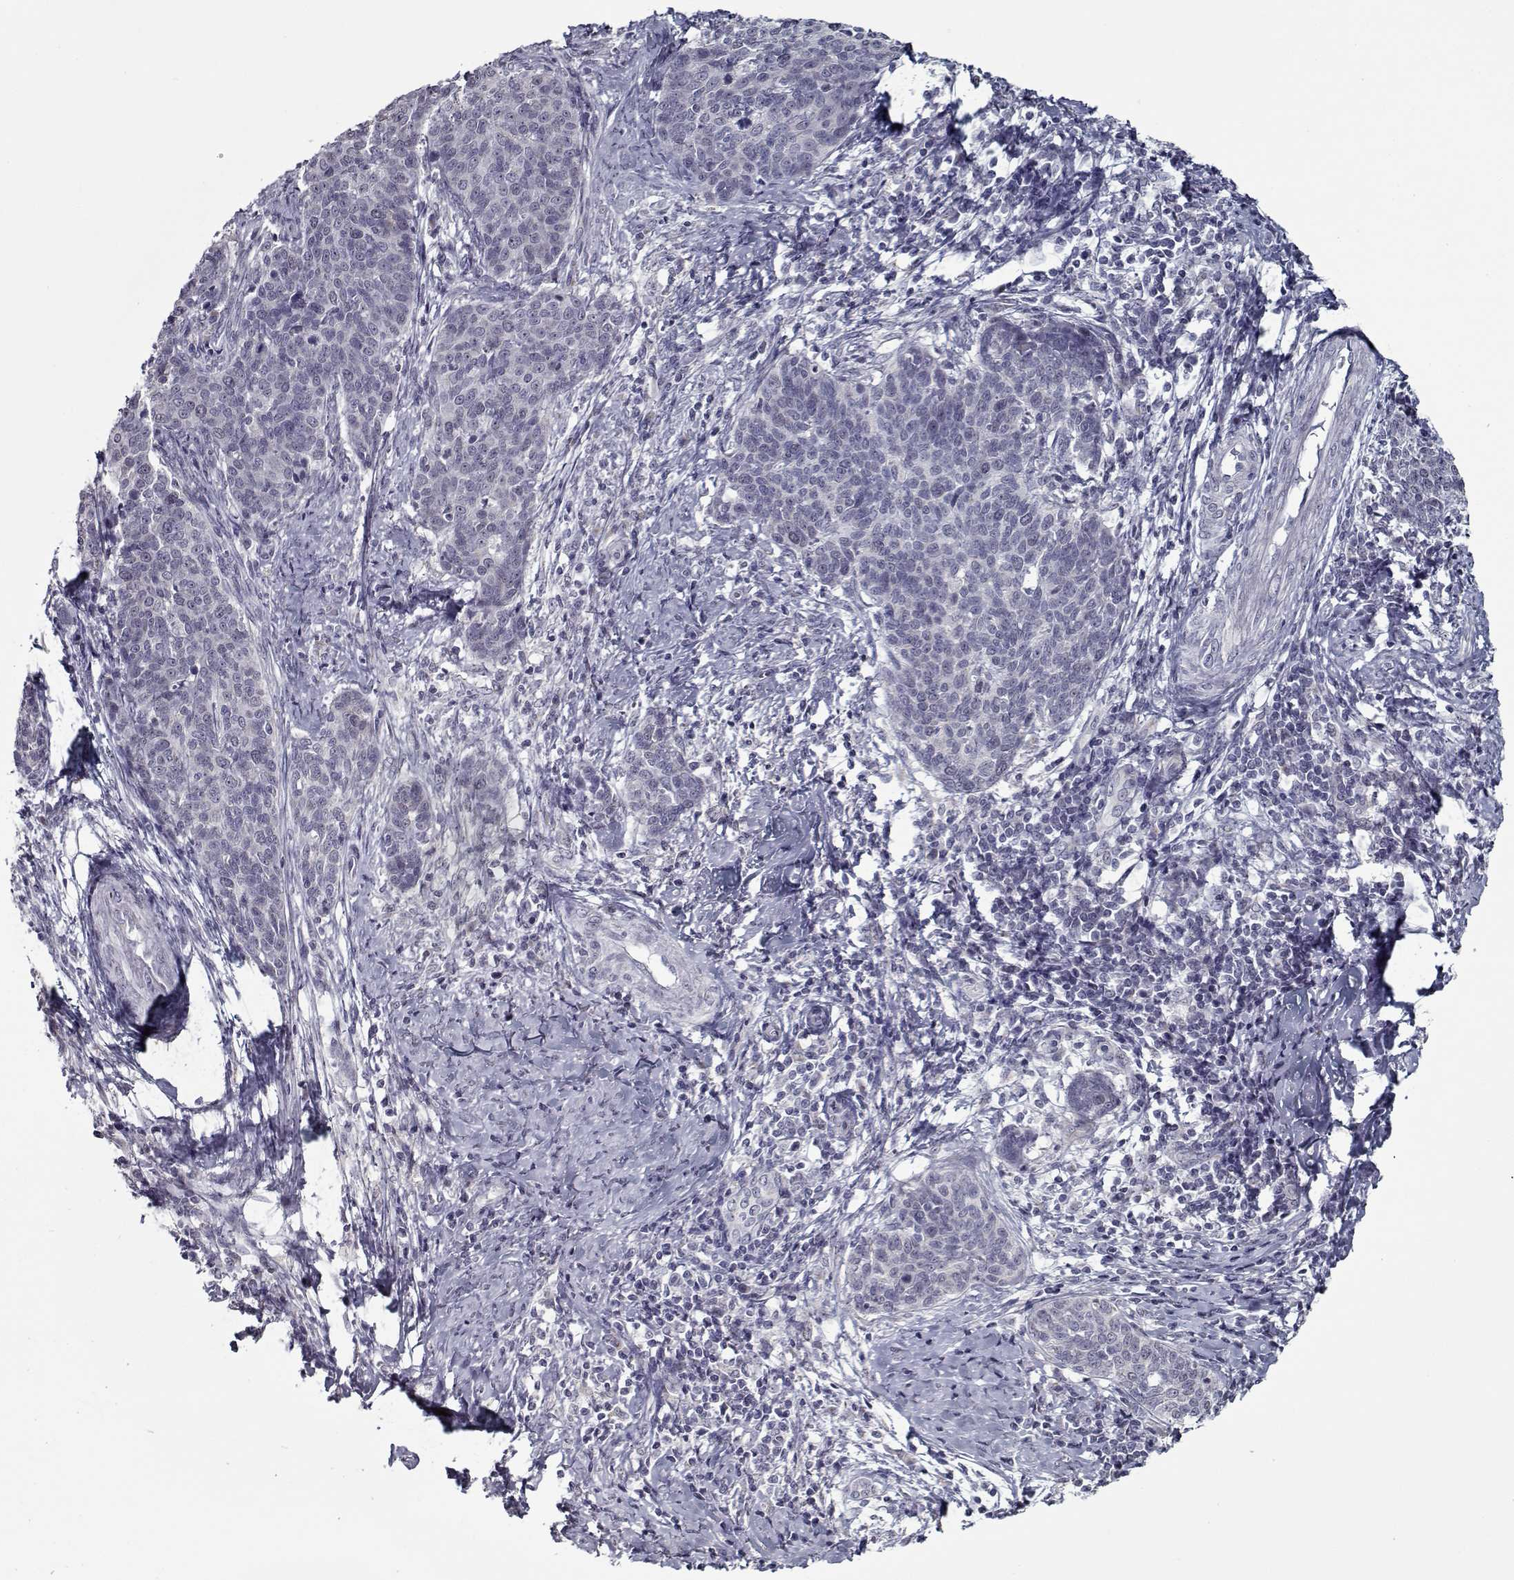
{"staining": {"intensity": "negative", "quantity": "none", "location": "none"}, "tissue": "cervical cancer", "cell_type": "Tumor cells", "image_type": "cancer", "snomed": [{"axis": "morphology", "description": "Squamous cell carcinoma, NOS"}, {"axis": "topography", "description": "Cervix"}], "caption": "The immunohistochemistry histopathology image has no significant staining in tumor cells of cervical squamous cell carcinoma tissue.", "gene": "SEC16B", "patient": {"sex": "female", "age": 39}}